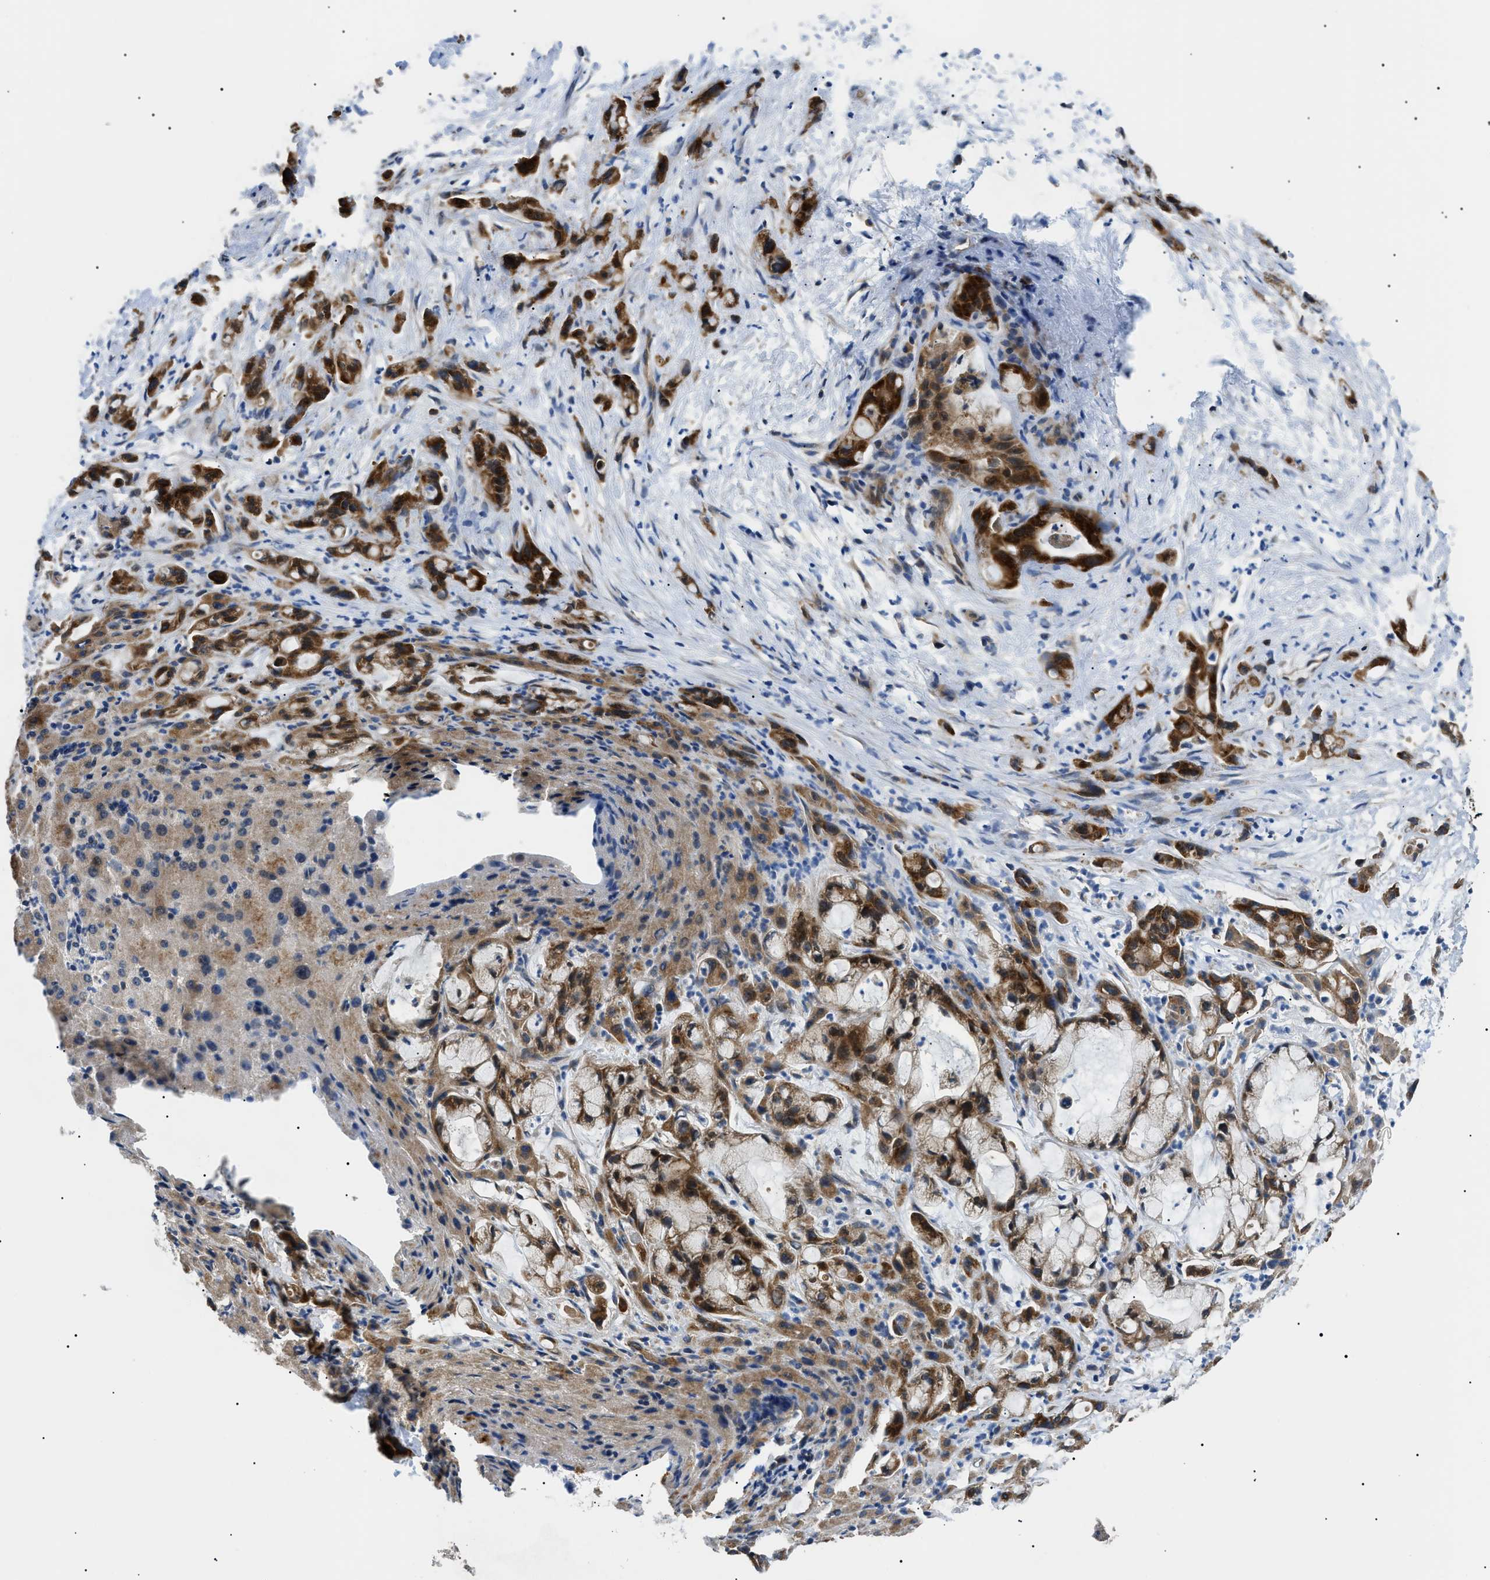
{"staining": {"intensity": "strong", "quantity": ">75%", "location": "cytoplasmic/membranous"}, "tissue": "liver cancer", "cell_type": "Tumor cells", "image_type": "cancer", "snomed": [{"axis": "morphology", "description": "Cholangiocarcinoma"}, {"axis": "topography", "description": "Liver"}], "caption": "IHC (DAB (3,3'-diaminobenzidine)) staining of human cholangiocarcinoma (liver) displays strong cytoplasmic/membranous protein positivity in about >75% of tumor cells. The staining is performed using DAB brown chromogen to label protein expression. The nuclei are counter-stained blue using hematoxylin.", "gene": "SRPK1", "patient": {"sex": "female", "age": 72}}